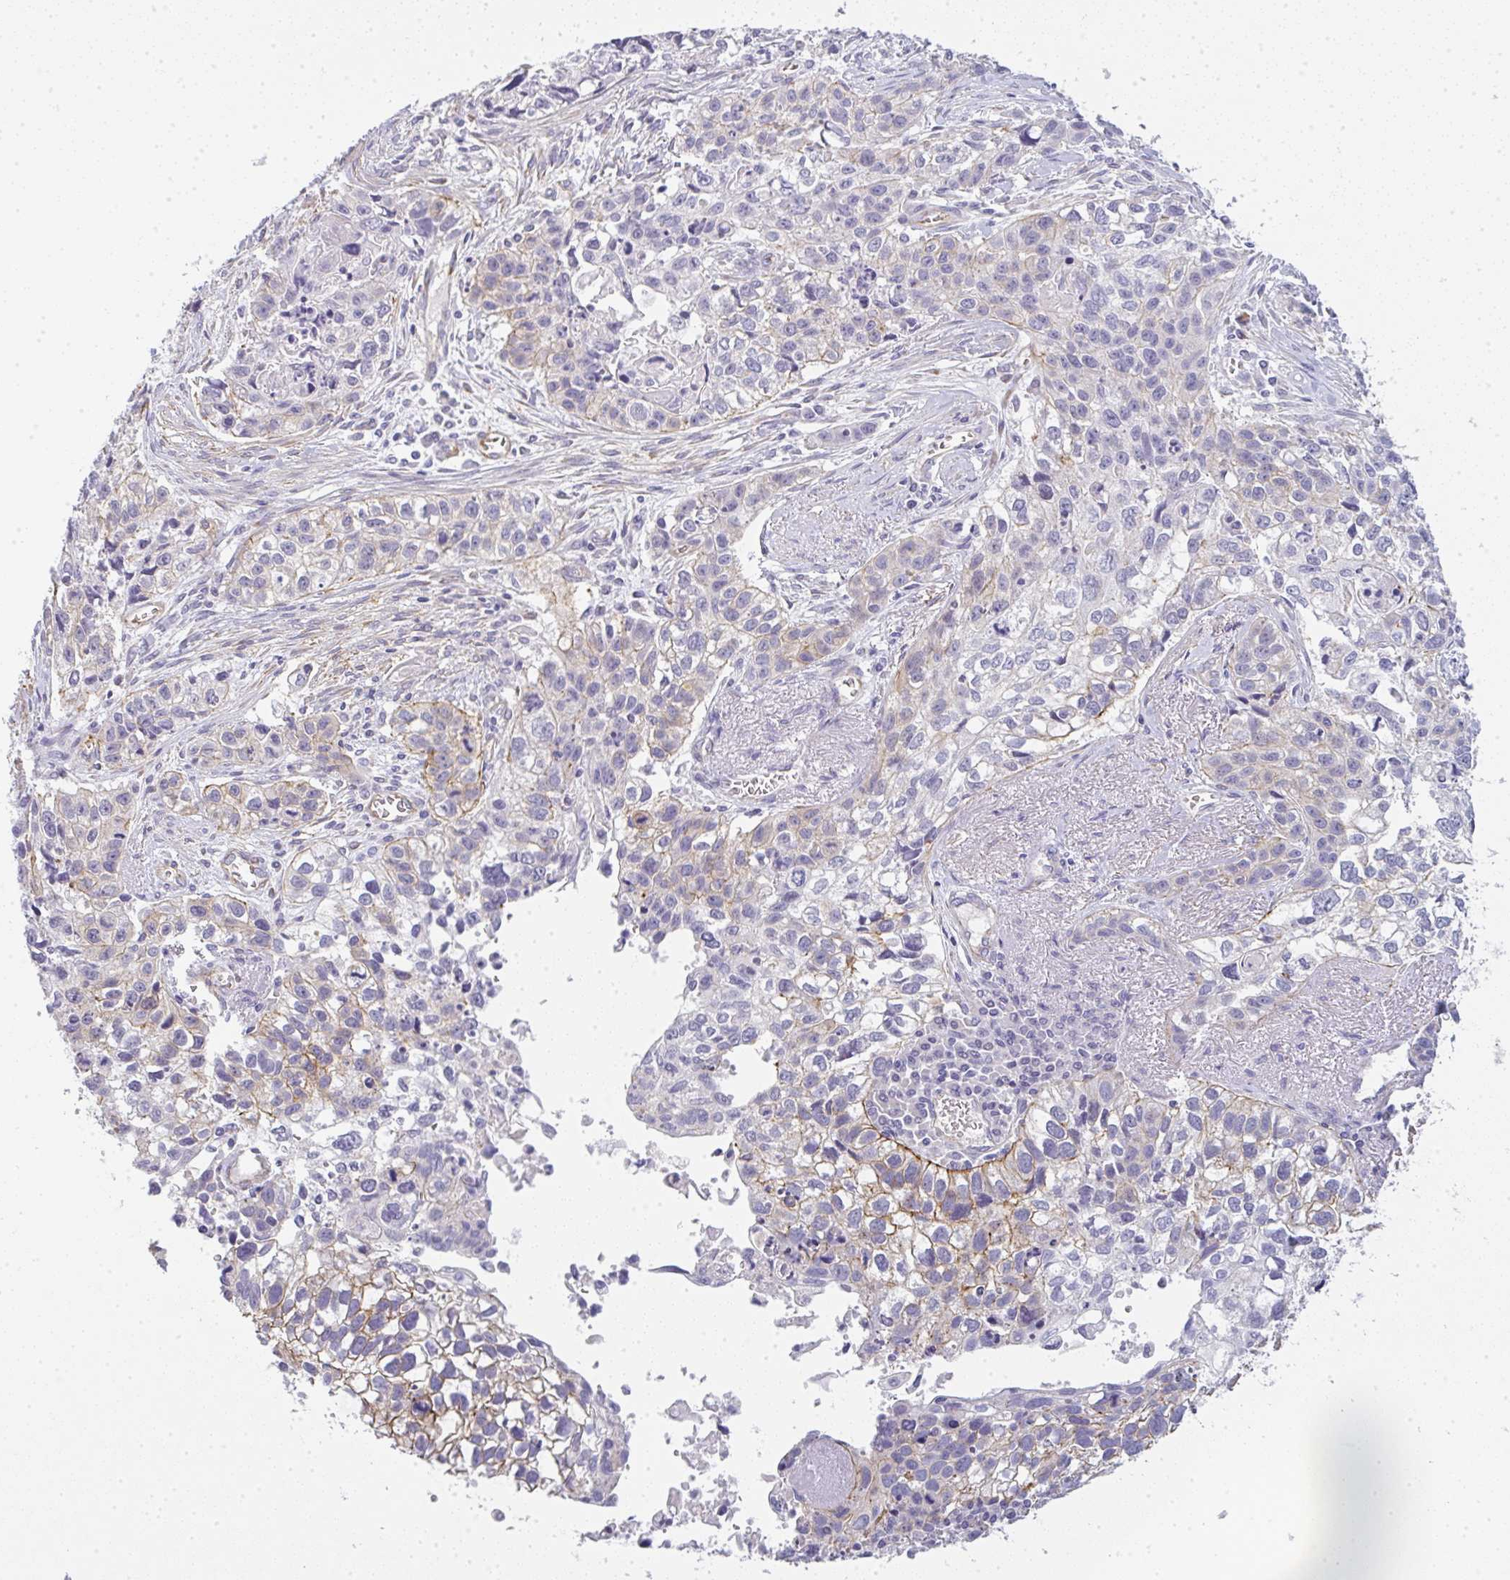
{"staining": {"intensity": "moderate", "quantity": "<25%", "location": "cytoplasmic/membranous"}, "tissue": "lung cancer", "cell_type": "Tumor cells", "image_type": "cancer", "snomed": [{"axis": "morphology", "description": "Squamous cell carcinoma, NOS"}, {"axis": "topography", "description": "Lung"}], "caption": "Lung cancer (squamous cell carcinoma) stained with a protein marker shows moderate staining in tumor cells.", "gene": "LPAR4", "patient": {"sex": "male", "age": 74}}